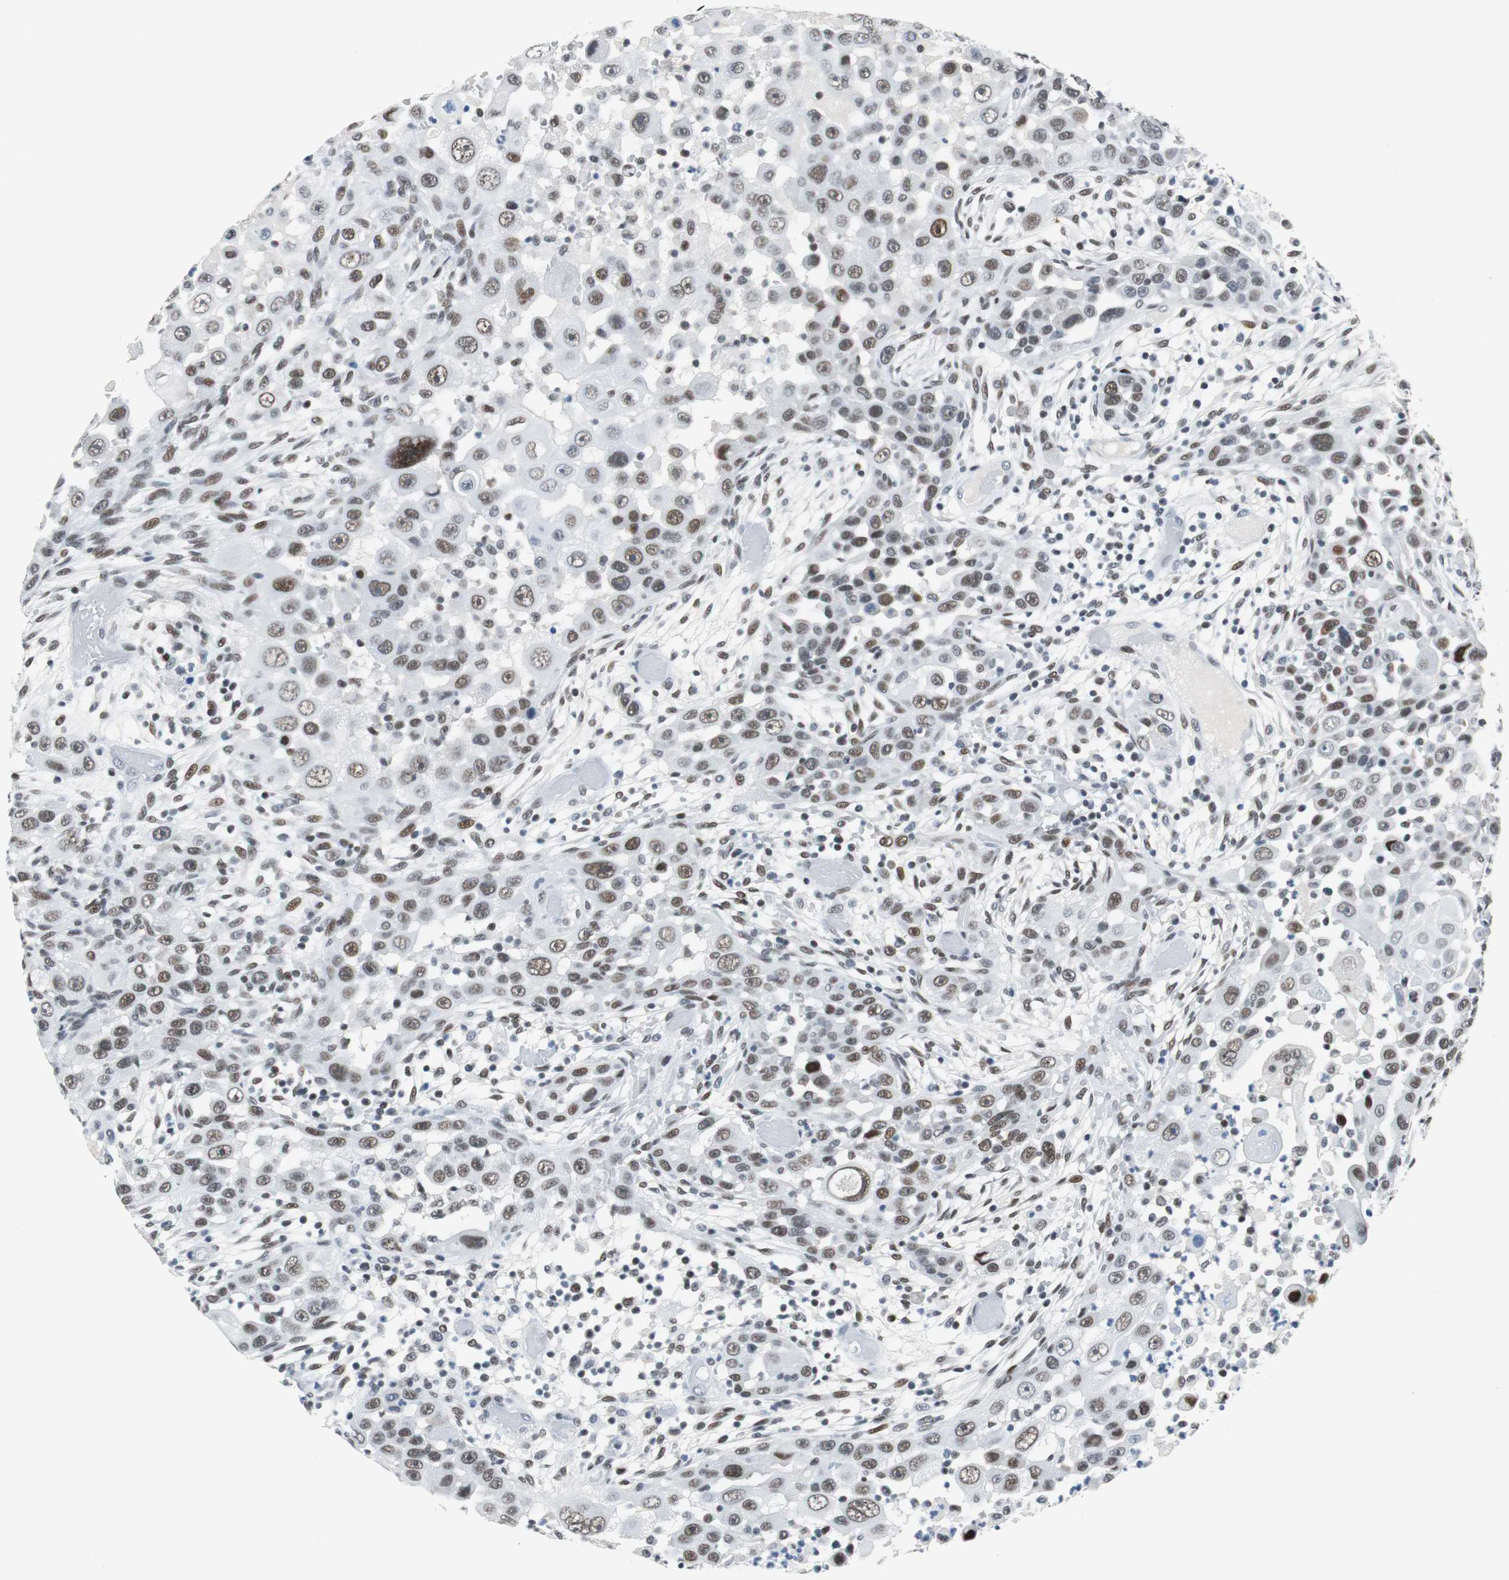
{"staining": {"intensity": "weak", "quantity": ">75%", "location": "nuclear"}, "tissue": "head and neck cancer", "cell_type": "Tumor cells", "image_type": "cancer", "snomed": [{"axis": "morphology", "description": "Carcinoma, NOS"}, {"axis": "topography", "description": "Head-Neck"}], "caption": "This micrograph exhibits head and neck carcinoma stained with immunohistochemistry to label a protein in brown. The nuclear of tumor cells show weak positivity for the protein. Nuclei are counter-stained blue.", "gene": "HDAC3", "patient": {"sex": "male", "age": 87}}